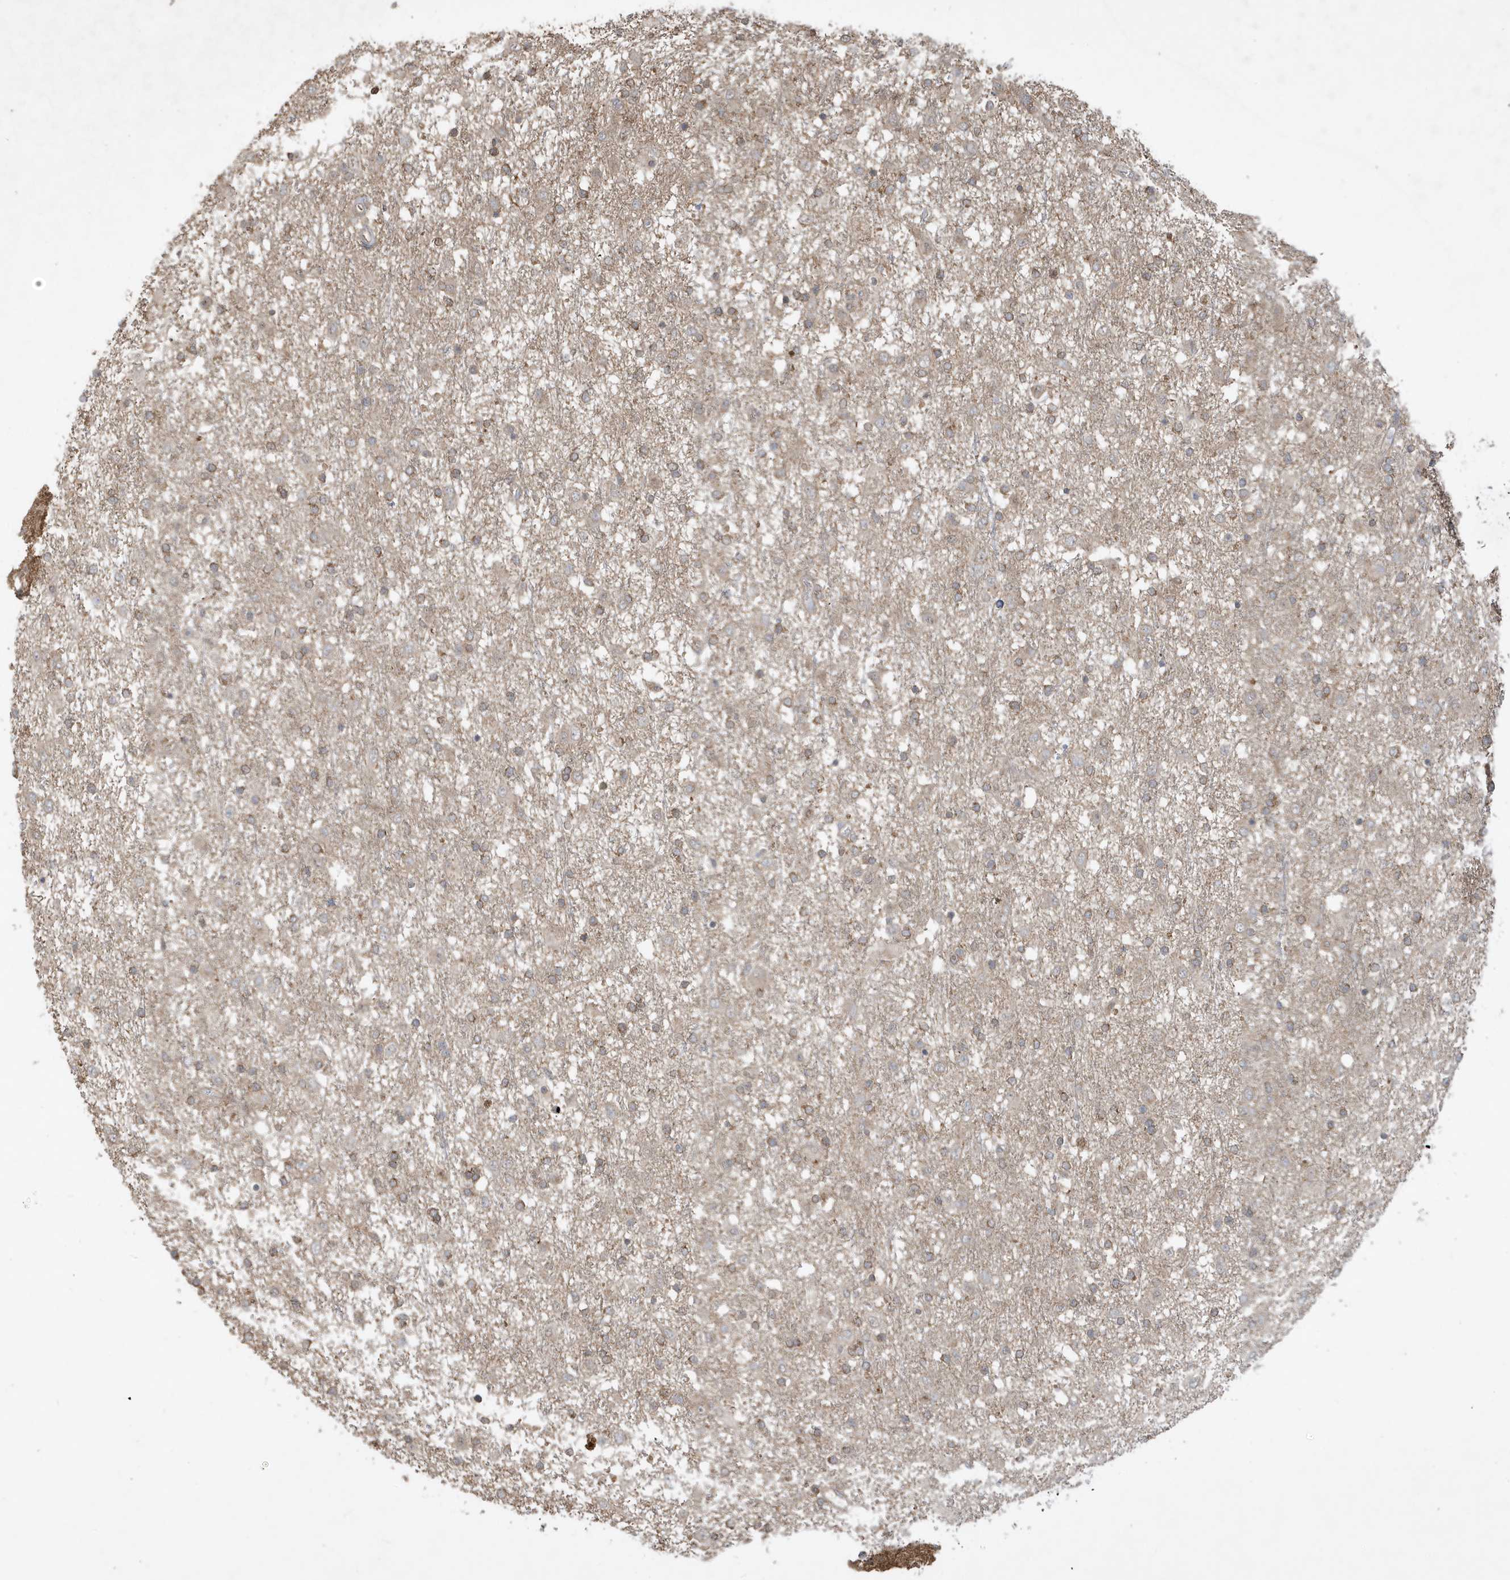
{"staining": {"intensity": "weak", "quantity": ">75%", "location": "cytoplasmic/membranous"}, "tissue": "glioma", "cell_type": "Tumor cells", "image_type": "cancer", "snomed": [{"axis": "morphology", "description": "Glioma, malignant, Low grade"}, {"axis": "topography", "description": "Brain"}], "caption": "Human malignant low-grade glioma stained with a protein marker reveals weak staining in tumor cells.", "gene": "PRRT3", "patient": {"sex": "male", "age": 65}}